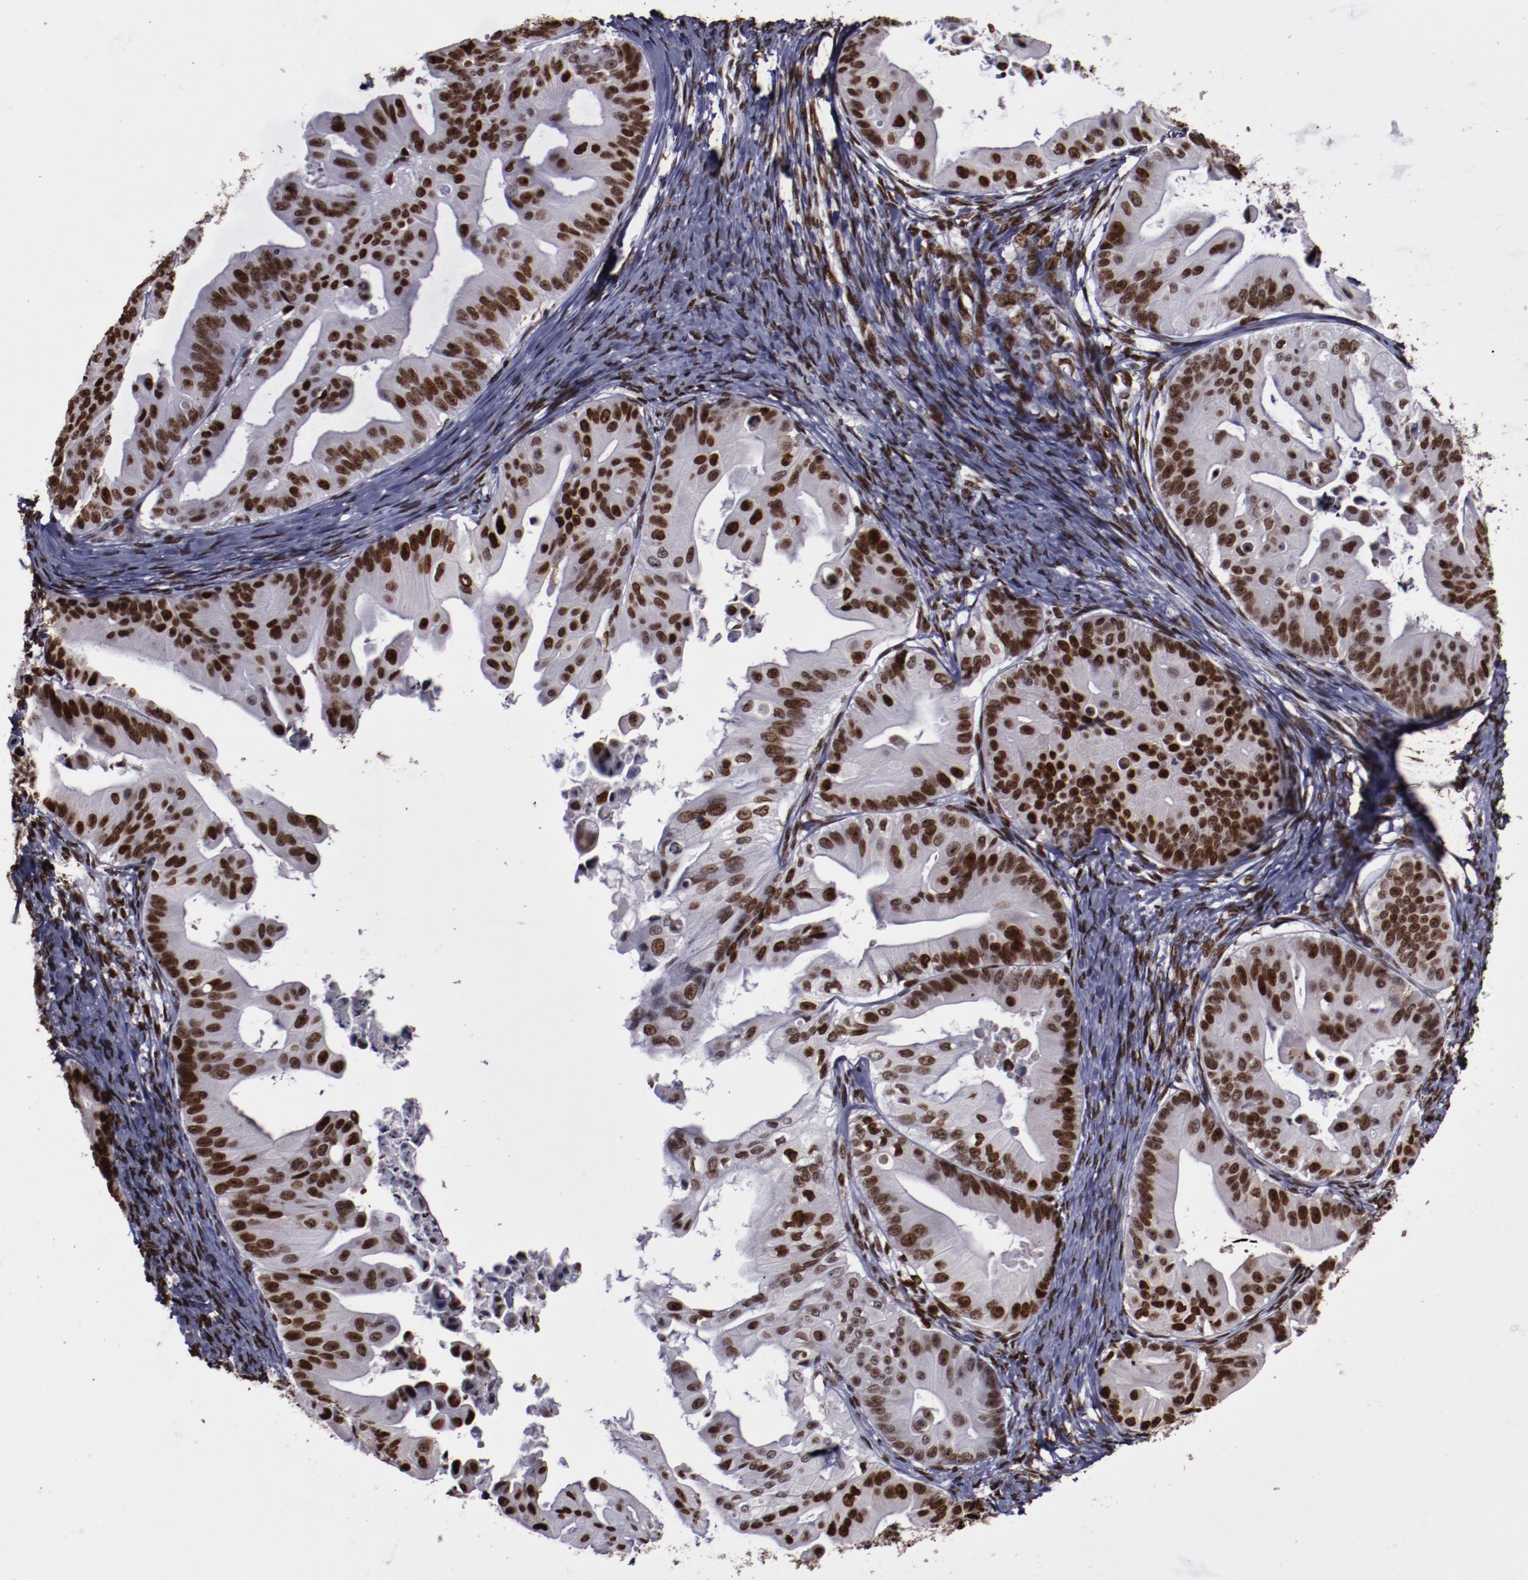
{"staining": {"intensity": "moderate", "quantity": ">75%", "location": "nuclear"}, "tissue": "ovarian cancer", "cell_type": "Tumor cells", "image_type": "cancer", "snomed": [{"axis": "morphology", "description": "Cystadenocarcinoma, mucinous, NOS"}, {"axis": "topography", "description": "Ovary"}], "caption": "A high-resolution histopathology image shows immunohistochemistry (IHC) staining of ovarian cancer, which displays moderate nuclear staining in approximately >75% of tumor cells.", "gene": "APEX1", "patient": {"sex": "female", "age": 37}}